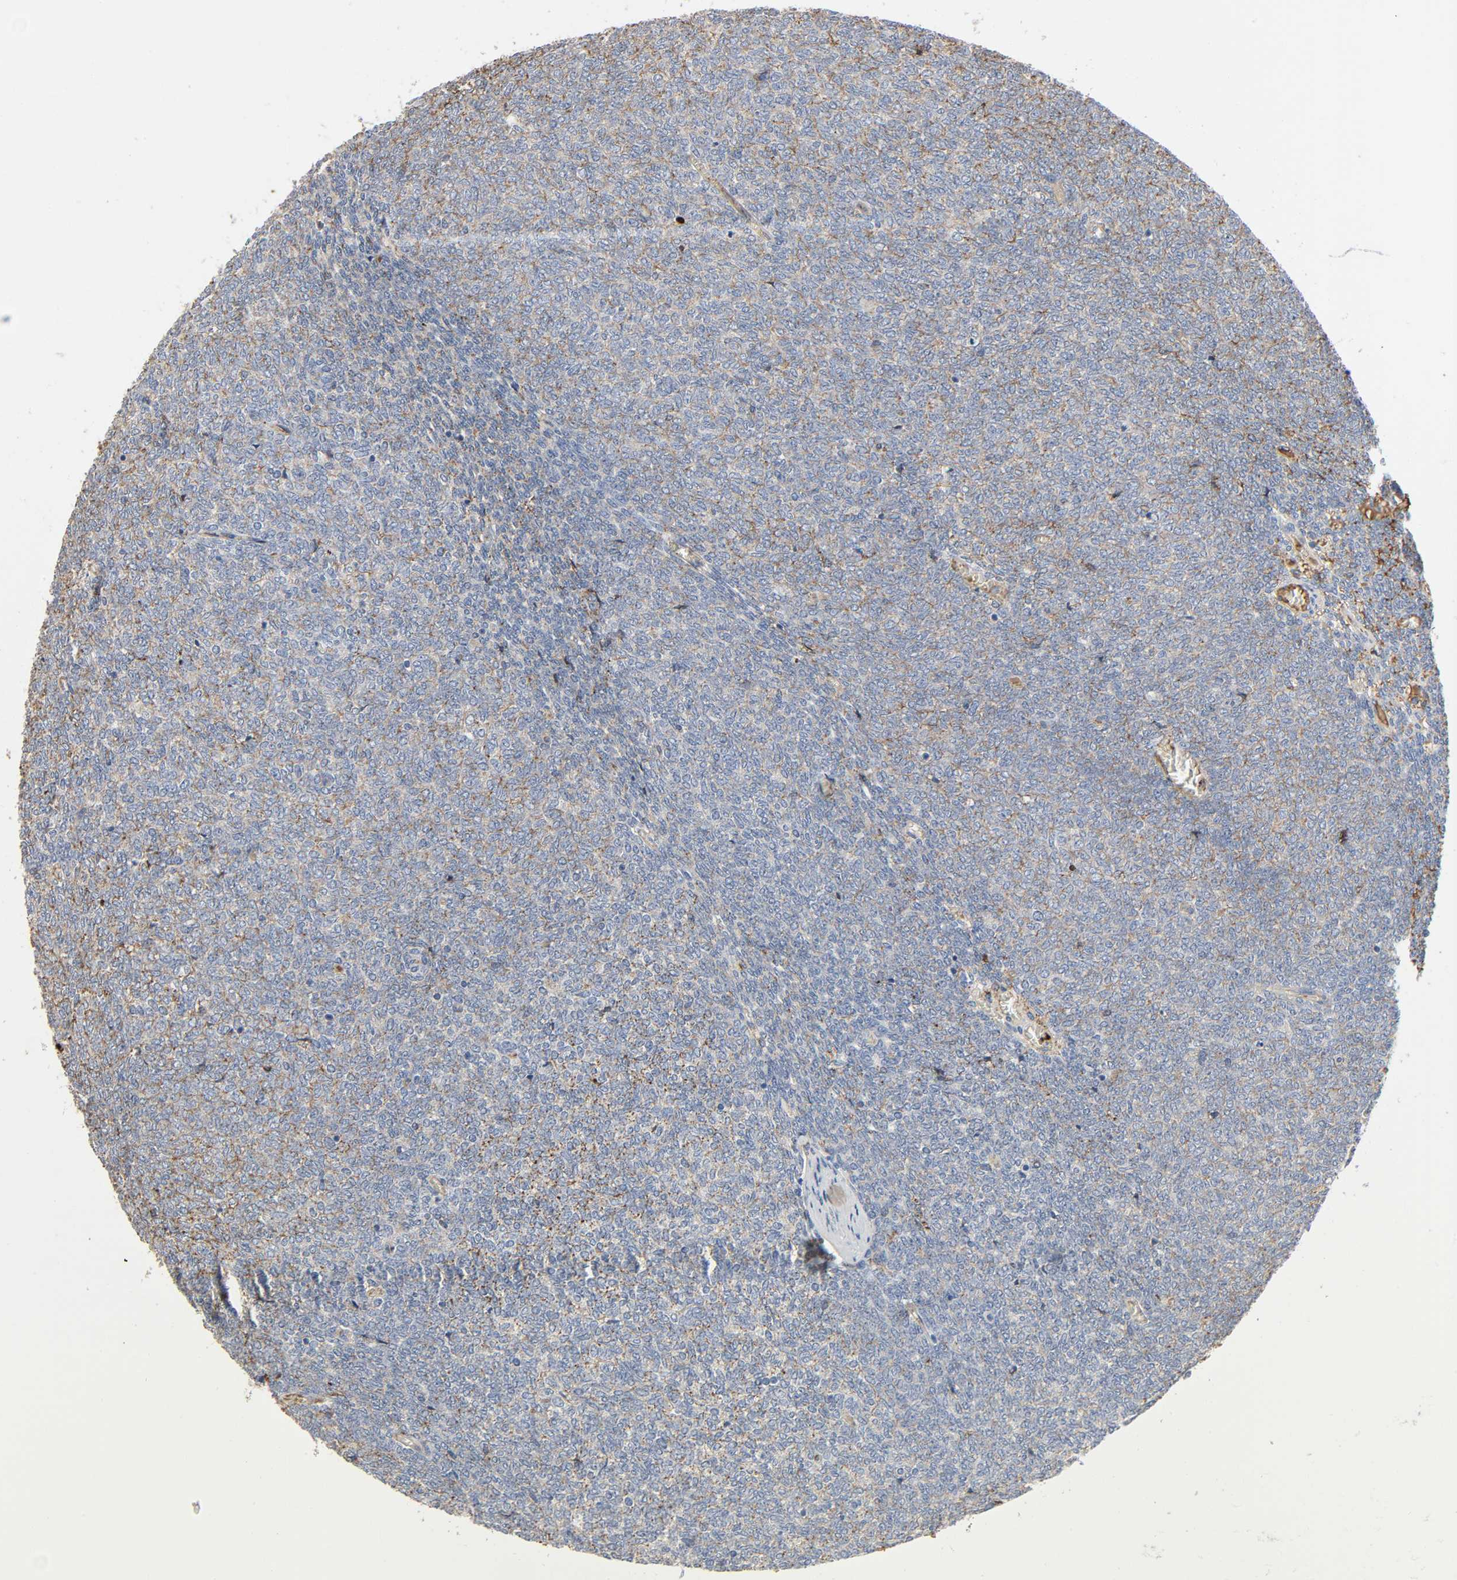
{"staining": {"intensity": "weak", "quantity": "25%-75%", "location": "cytoplasmic/membranous"}, "tissue": "renal cancer", "cell_type": "Tumor cells", "image_type": "cancer", "snomed": [{"axis": "morphology", "description": "Neoplasm, malignant, NOS"}, {"axis": "topography", "description": "Kidney"}], "caption": "IHC staining of malignant neoplasm (renal), which reveals low levels of weak cytoplasmic/membranous expression in about 25%-75% of tumor cells indicating weak cytoplasmic/membranous protein staining. The staining was performed using DAB (3,3'-diaminobenzidine) (brown) for protein detection and nuclei were counterstained in hematoxylin (blue).", "gene": "C3", "patient": {"sex": "male", "age": 28}}